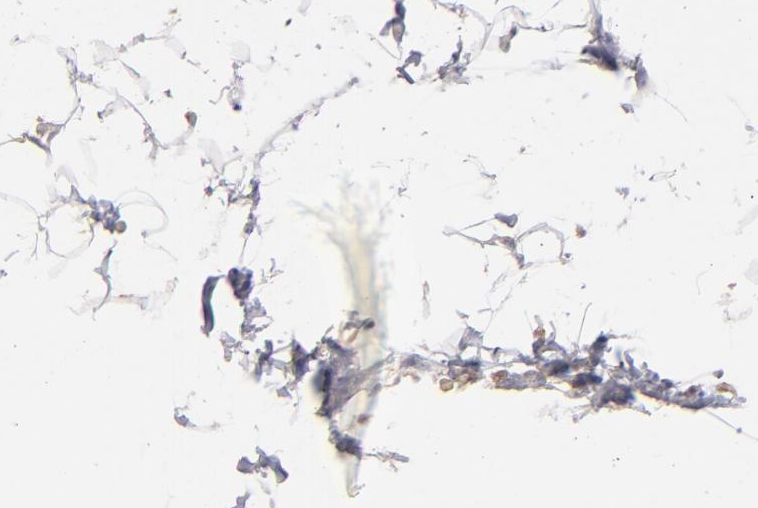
{"staining": {"intensity": "weak", "quantity": "<25%", "location": "cytoplasmic/membranous"}, "tissue": "adipose tissue", "cell_type": "Adipocytes", "image_type": "normal", "snomed": [{"axis": "morphology", "description": "Normal tissue, NOS"}, {"axis": "topography", "description": "Soft tissue"}], "caption": "IHC image of unremarkable human adipose tissue stained for a protein (brown), which displays no positivity in adipocytes. The staining is performed using DAB (3,3'-diaminobenzidine) brown chromogen with nuclei counter-stained in using hematoxylin.", "gene": "NFKBIE", "patient": {"sex": "male", "age": 26}}